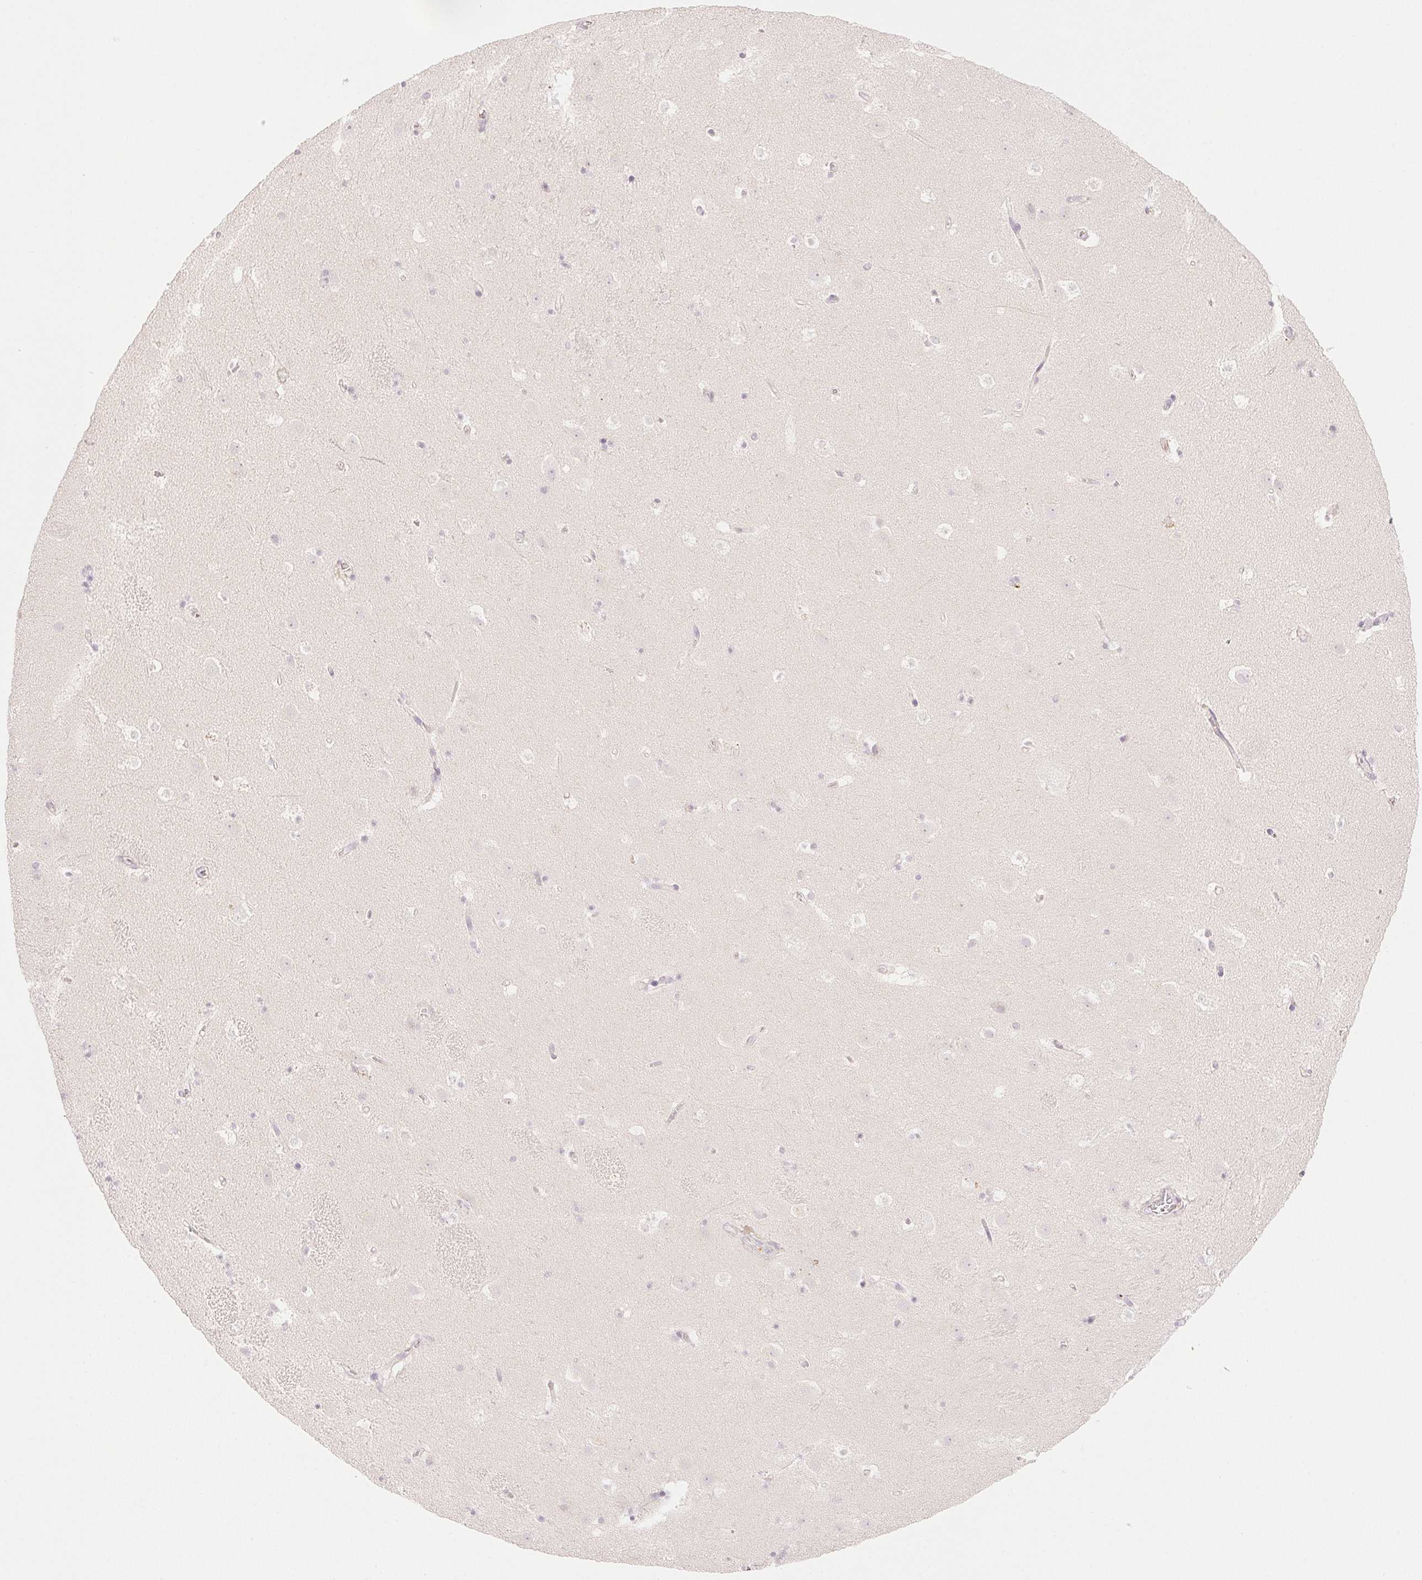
{"staining": {"intensity": "weak", "quantity": "<25%", "location": "cytoplasmic/membranous"}, "tissue": "caudate", "cell_type": "Glial cells", "image_type": "normal", "snomed": [{"axis": "morphology", "description": "Normal tissue, NOS"}, {"axis": "topography", "description": "Lateral ventricle wall"}], "caption": "This is an immunohistochemistry micrograph of unremarkable caudate. There is no positivity in glial cells.", "gene": "RMDN2", "patient": {"sex": "male", "age": 37}}